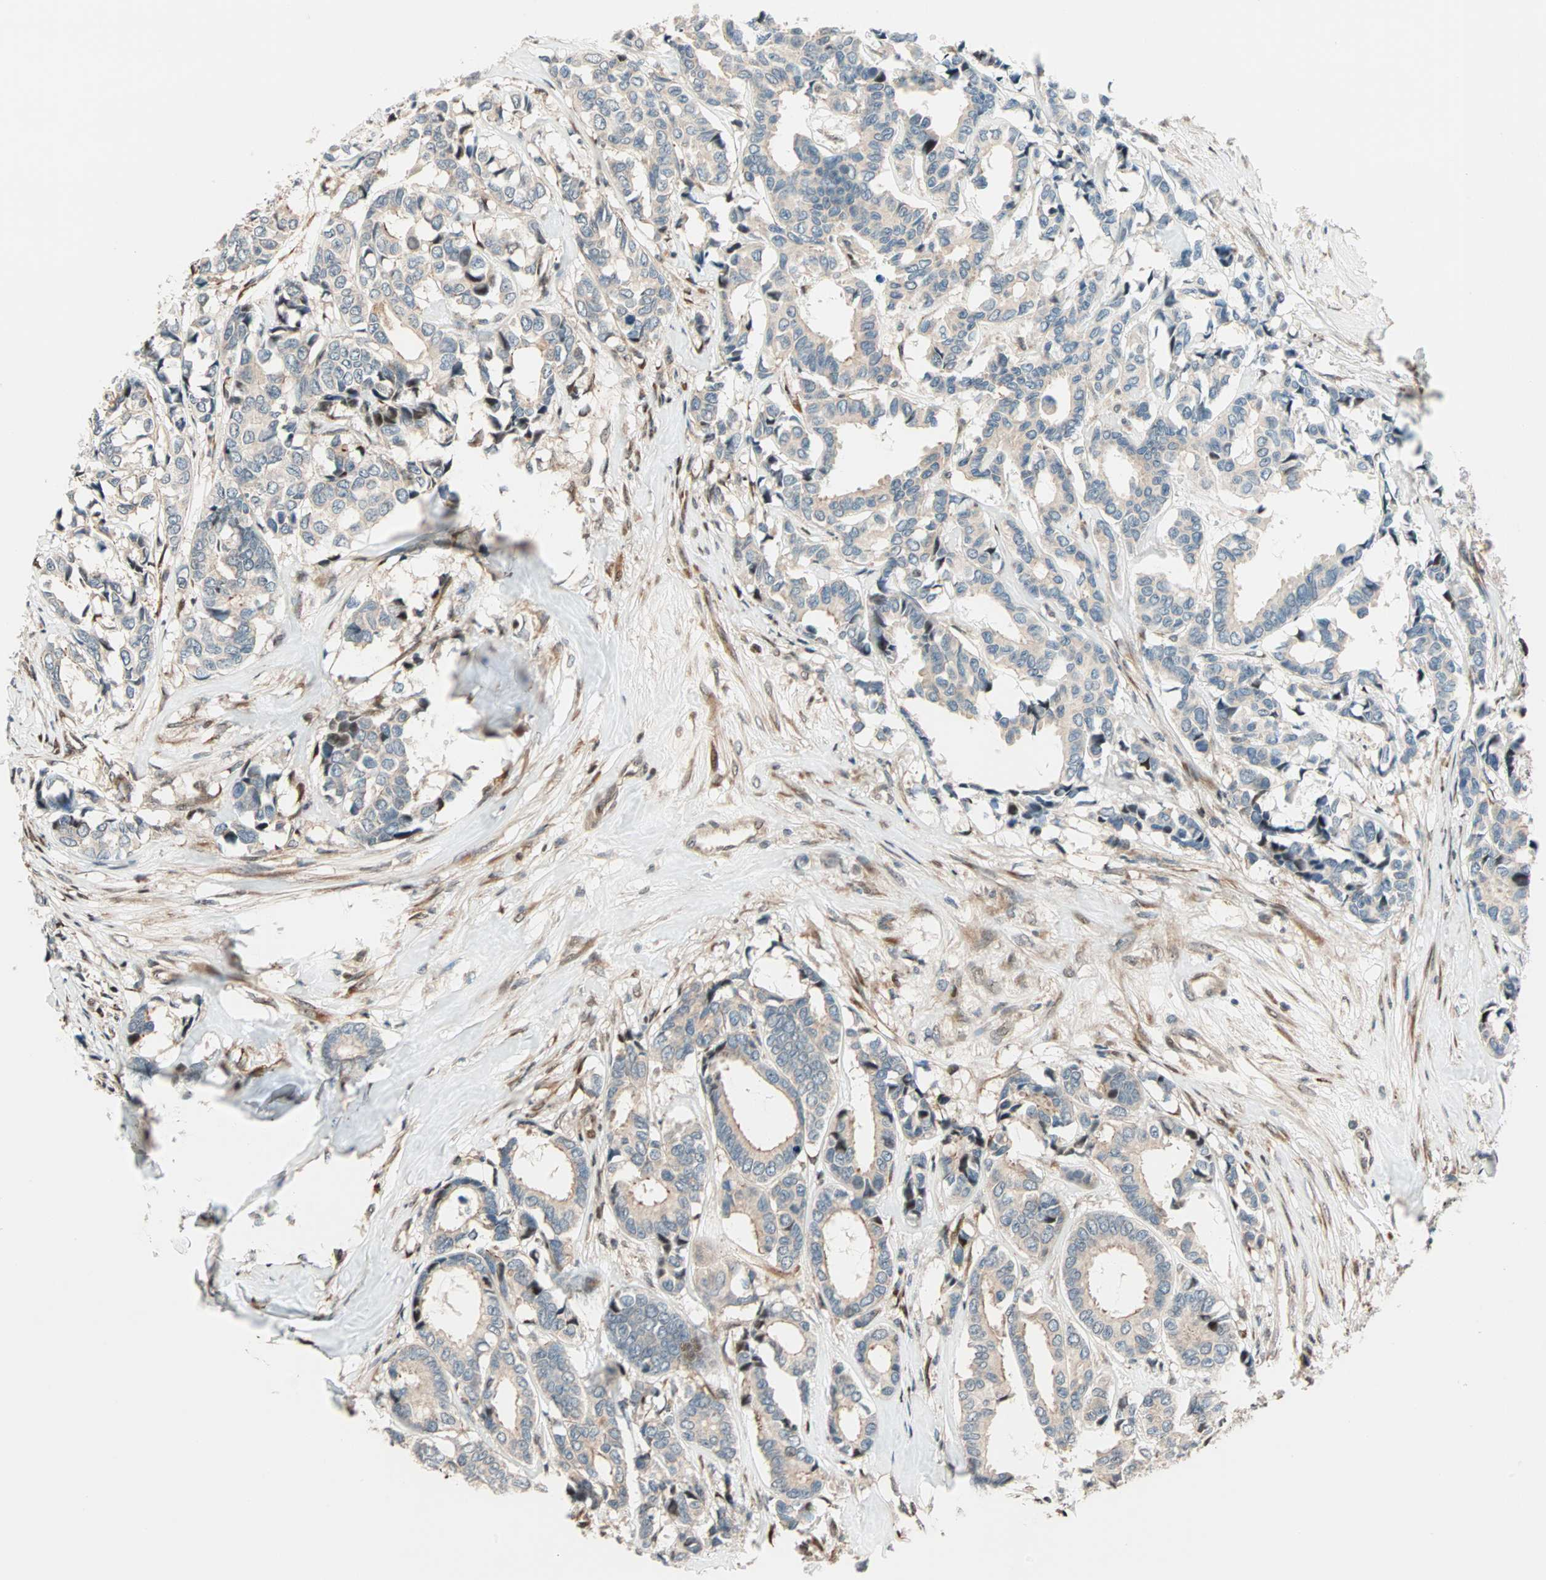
{"staining": {"intensity": "weak", "quantity": ">75%", "location": "cytoplasmic/membranous"}, "tissue": "breast cancer", "cell_type": "Tumor cells", "image_type": "cancer", "snomed": [{"axis": "morphology", "description": "Duct carcinoma"}, {"axis": "topography", "description": "Breast"}], "caption": "Immunohistochemical staining of breast intraductal carcinoma exhibits weak cytoplasmic/membranous protein positivity in approximately >75% of tumor cells.", "gene": "HECW1", "patient": {"sex": "female", "age": 87}}